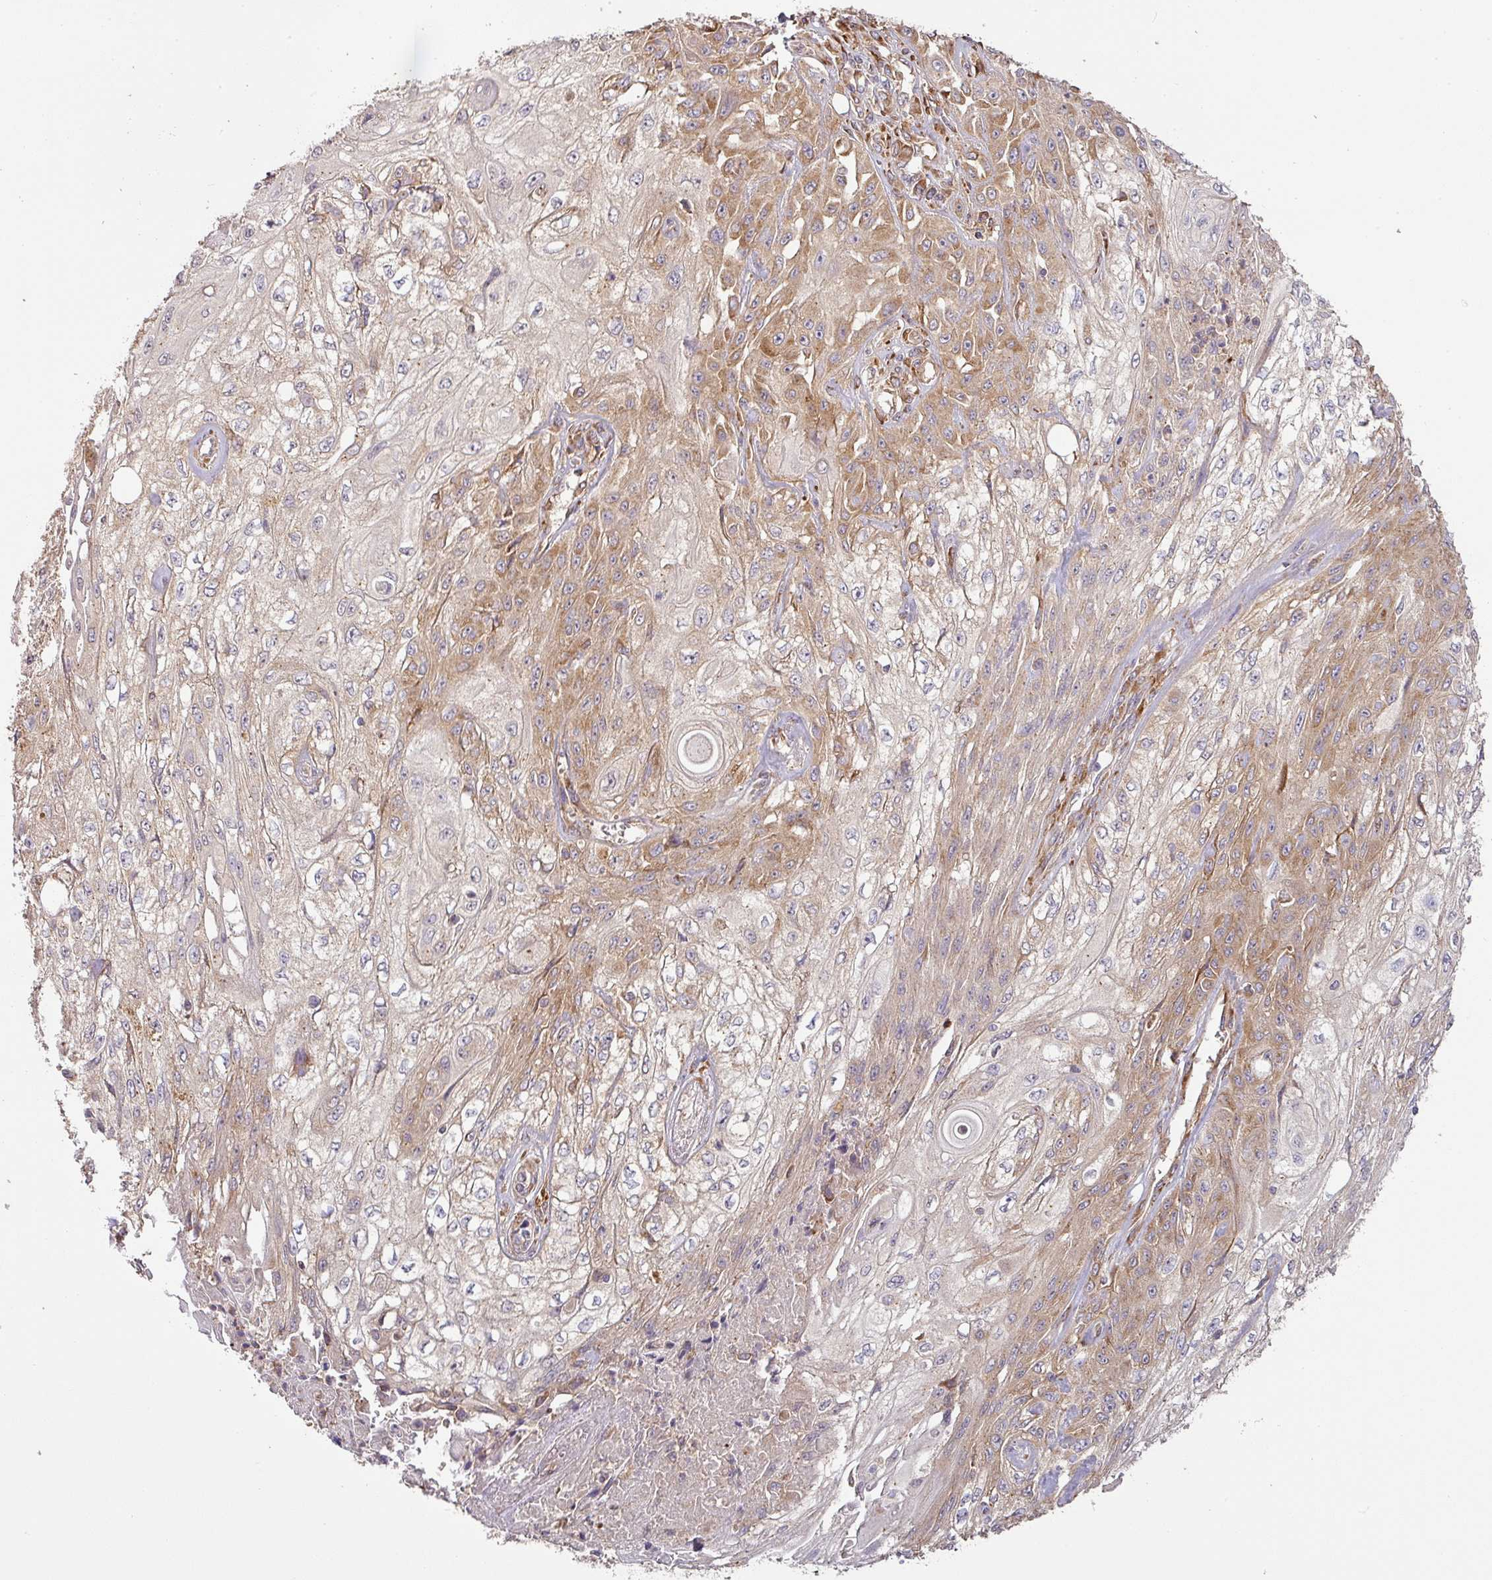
{"staining": {"intensity": "moderate", "quantity": "25%-75%", "location": "cytoplasmic/membranous"}, "tissue": "skin cancer", "cell_type": "Tumor cells", "image_type": "cancer", "snomed": [{"axis": "morphology", "description": "Squamous cell carcinoma, NOS"}, {"axis": "morphology", "description": "Squamous cell carcinoma, metastatic, NOS"}, {"axis": "topography", "description": "Skin"}, {"axis": "topography", "description": "Lymph node"}], "caption": "Approximately 25%-75% of tumor cells in human metastatic squamous cell carcinoma (skin) display moderate cytoplasmic/membranous protein staining as visualized by brown immunohistochemical staining.", "gene": "GALP", "patient": {"sex": "male", "age": 75}}